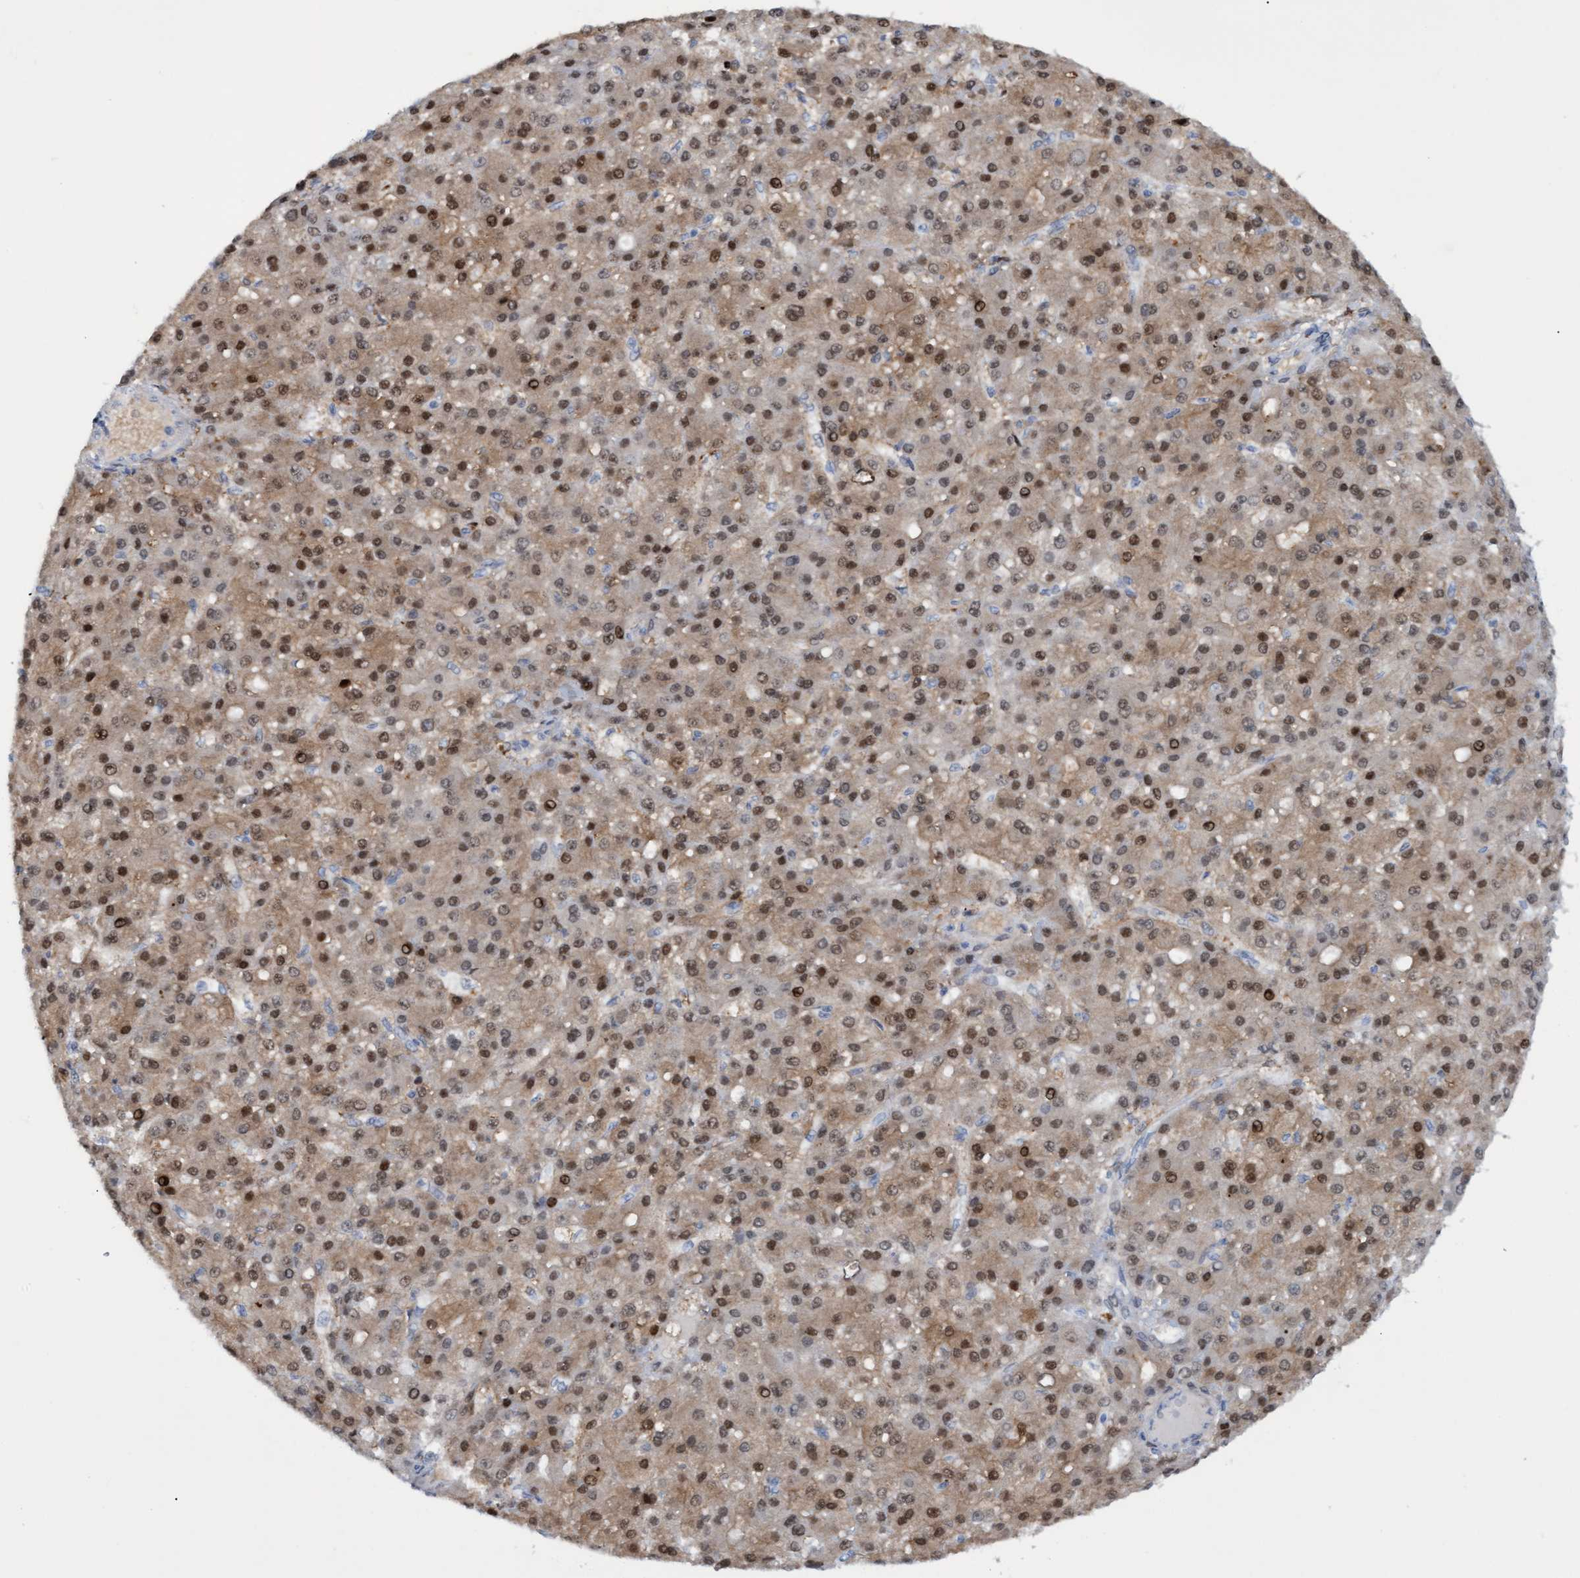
{"staining": {"intensity": "moderate", "quantity": ">75%", "location": "cytoplasmic/membranous,nuclear"}, "tissue": "liver cancer", "cell_type": "Tumor cells", "image_type": "cancer", "snomed": [{"axis": "morphology", "description": "Carcinoma, Hepatocellular, NOS"}, {"axis": "topography", "description": "Liver"}], "caption": "Moderate cytoplasmic/membranous and nuclear protein staining is appreciated in about >75% of tumor cells in hepatocellular carcinoma (liver).", "gene": "PINX1", "patient": {"sex": "male", "age": 67}}